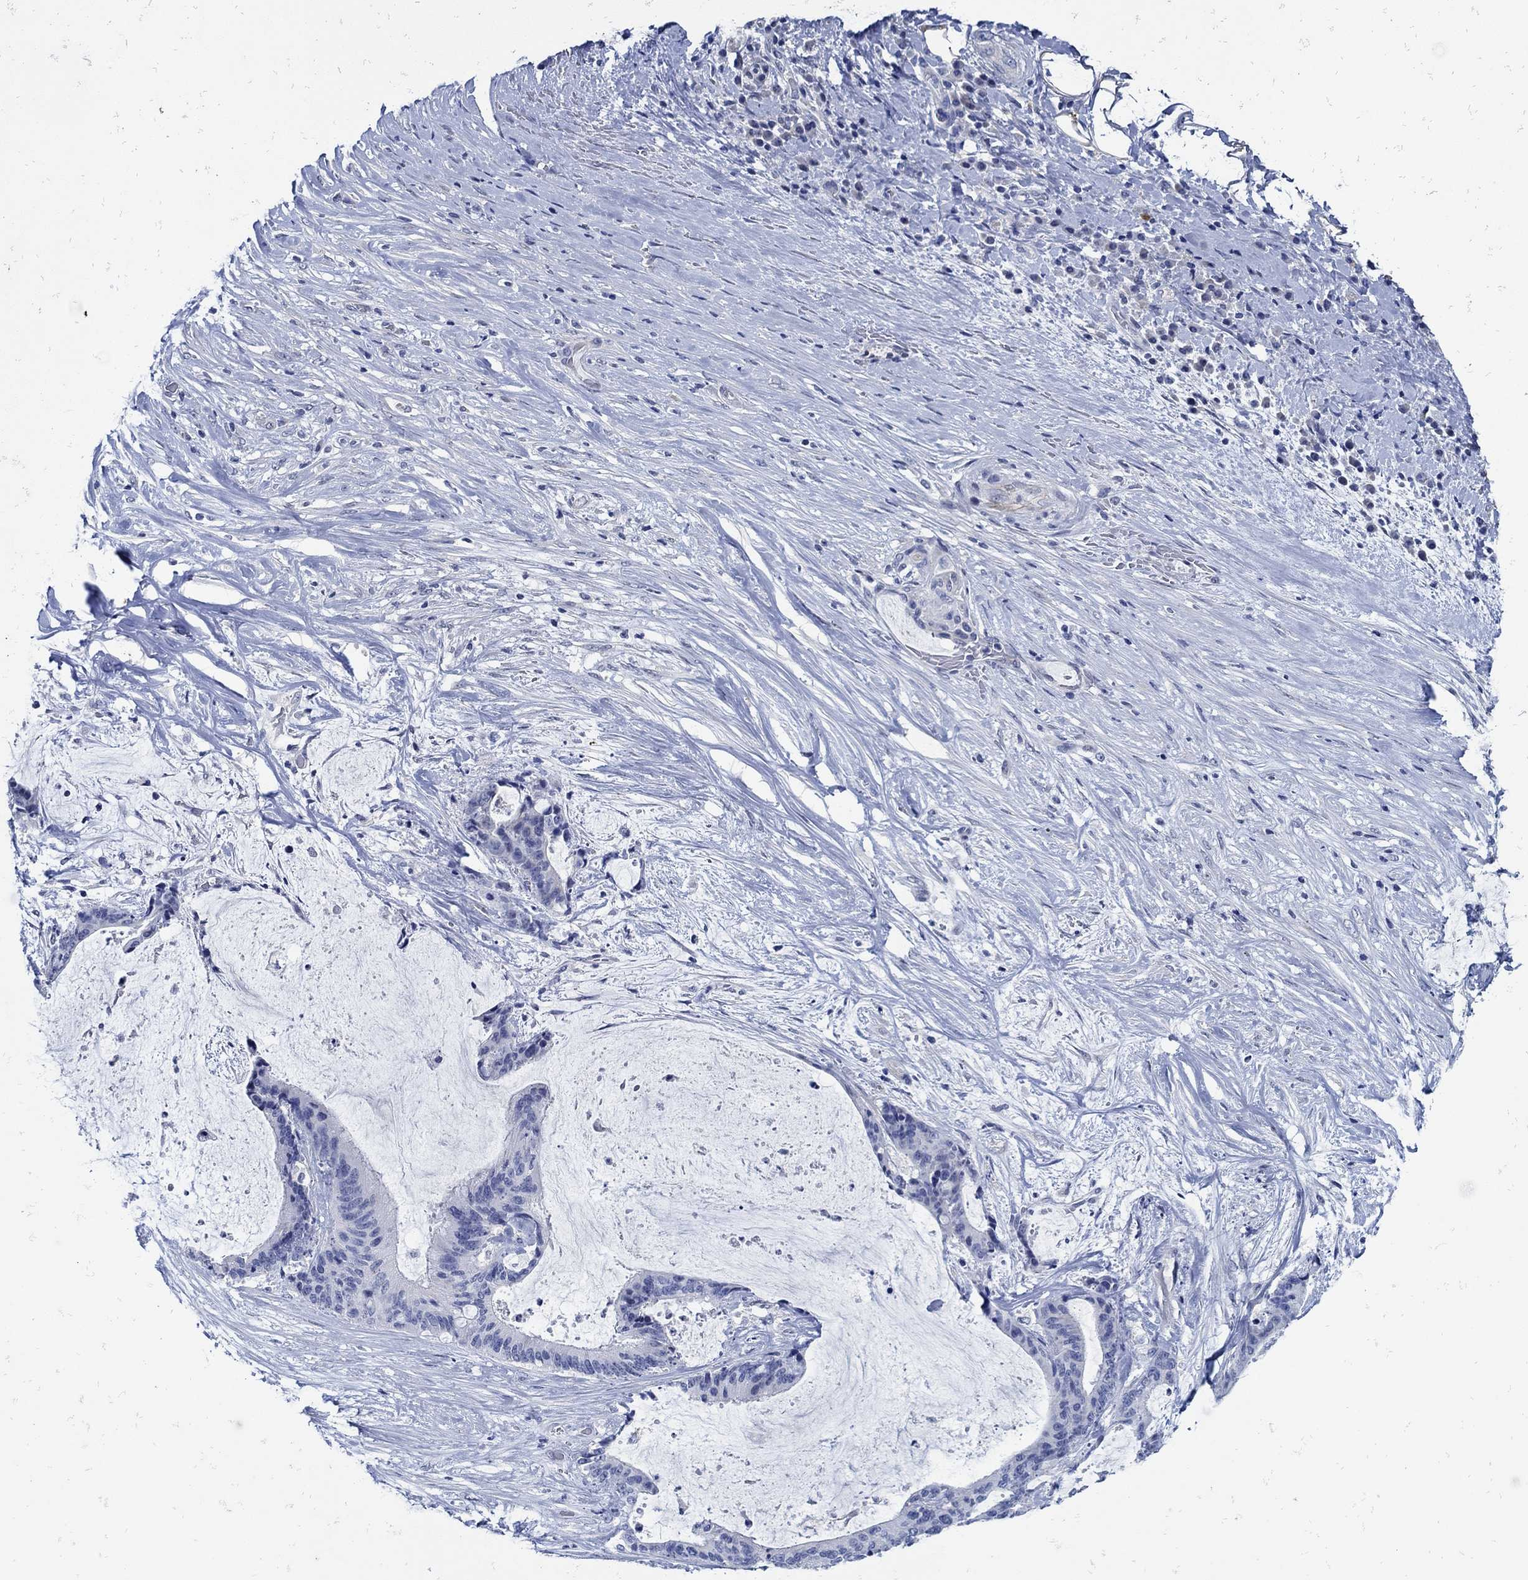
{"staining": {"intensity": "negative", "quantity": "none", "location": "none"}, "tissue": "liver cancer", "cell_type": "Tumor cells", "image_type": "cancer", "snomed": [{"axis": "morphology", "description": "Cholangiocarcinoma"}, {"axis": "topography", "description": "Liver"}], "caption": "Tumor cells show no significant protein positivity in liver cancer.", "gene": "NOS1", "patient": {"sex": "female", "age": 73}}